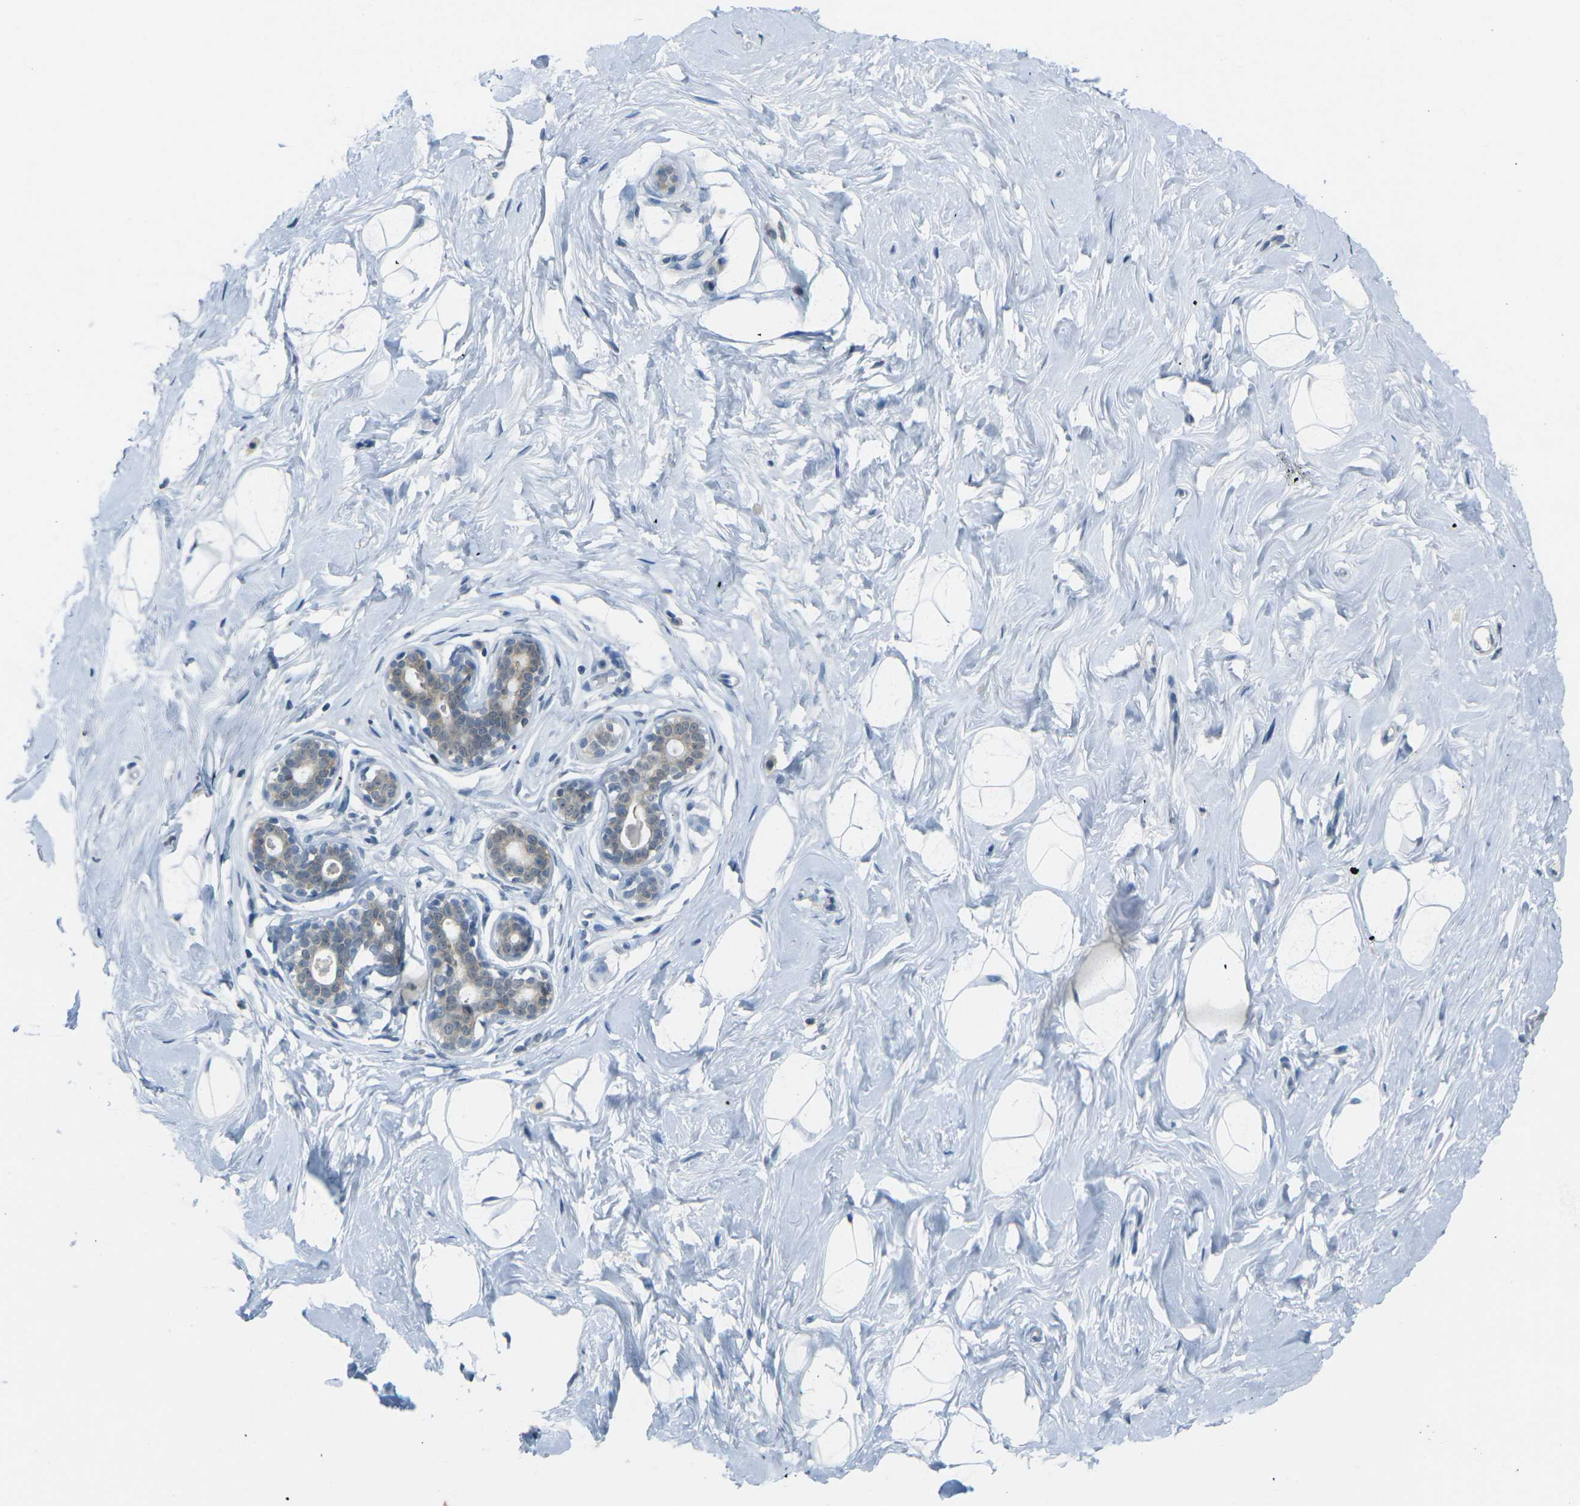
{"staining": {"intensity": "negative", "quantity": "none", "location": "none"}, "tissue": "breast", "cell_type": "Adipocytes", "image_type": "normal", "snomed": [{"axis": "morphology", "description": "Normal tissue, NOS"}, {"axis": "topography", "description": "Breast"}], "caption": "Micrograph shows no protein staining in adipocytes of normal breast. Nuclei are stained in blue.", "gene": "SPTBN2", "patient": {"sex": "female", "age": 23}}